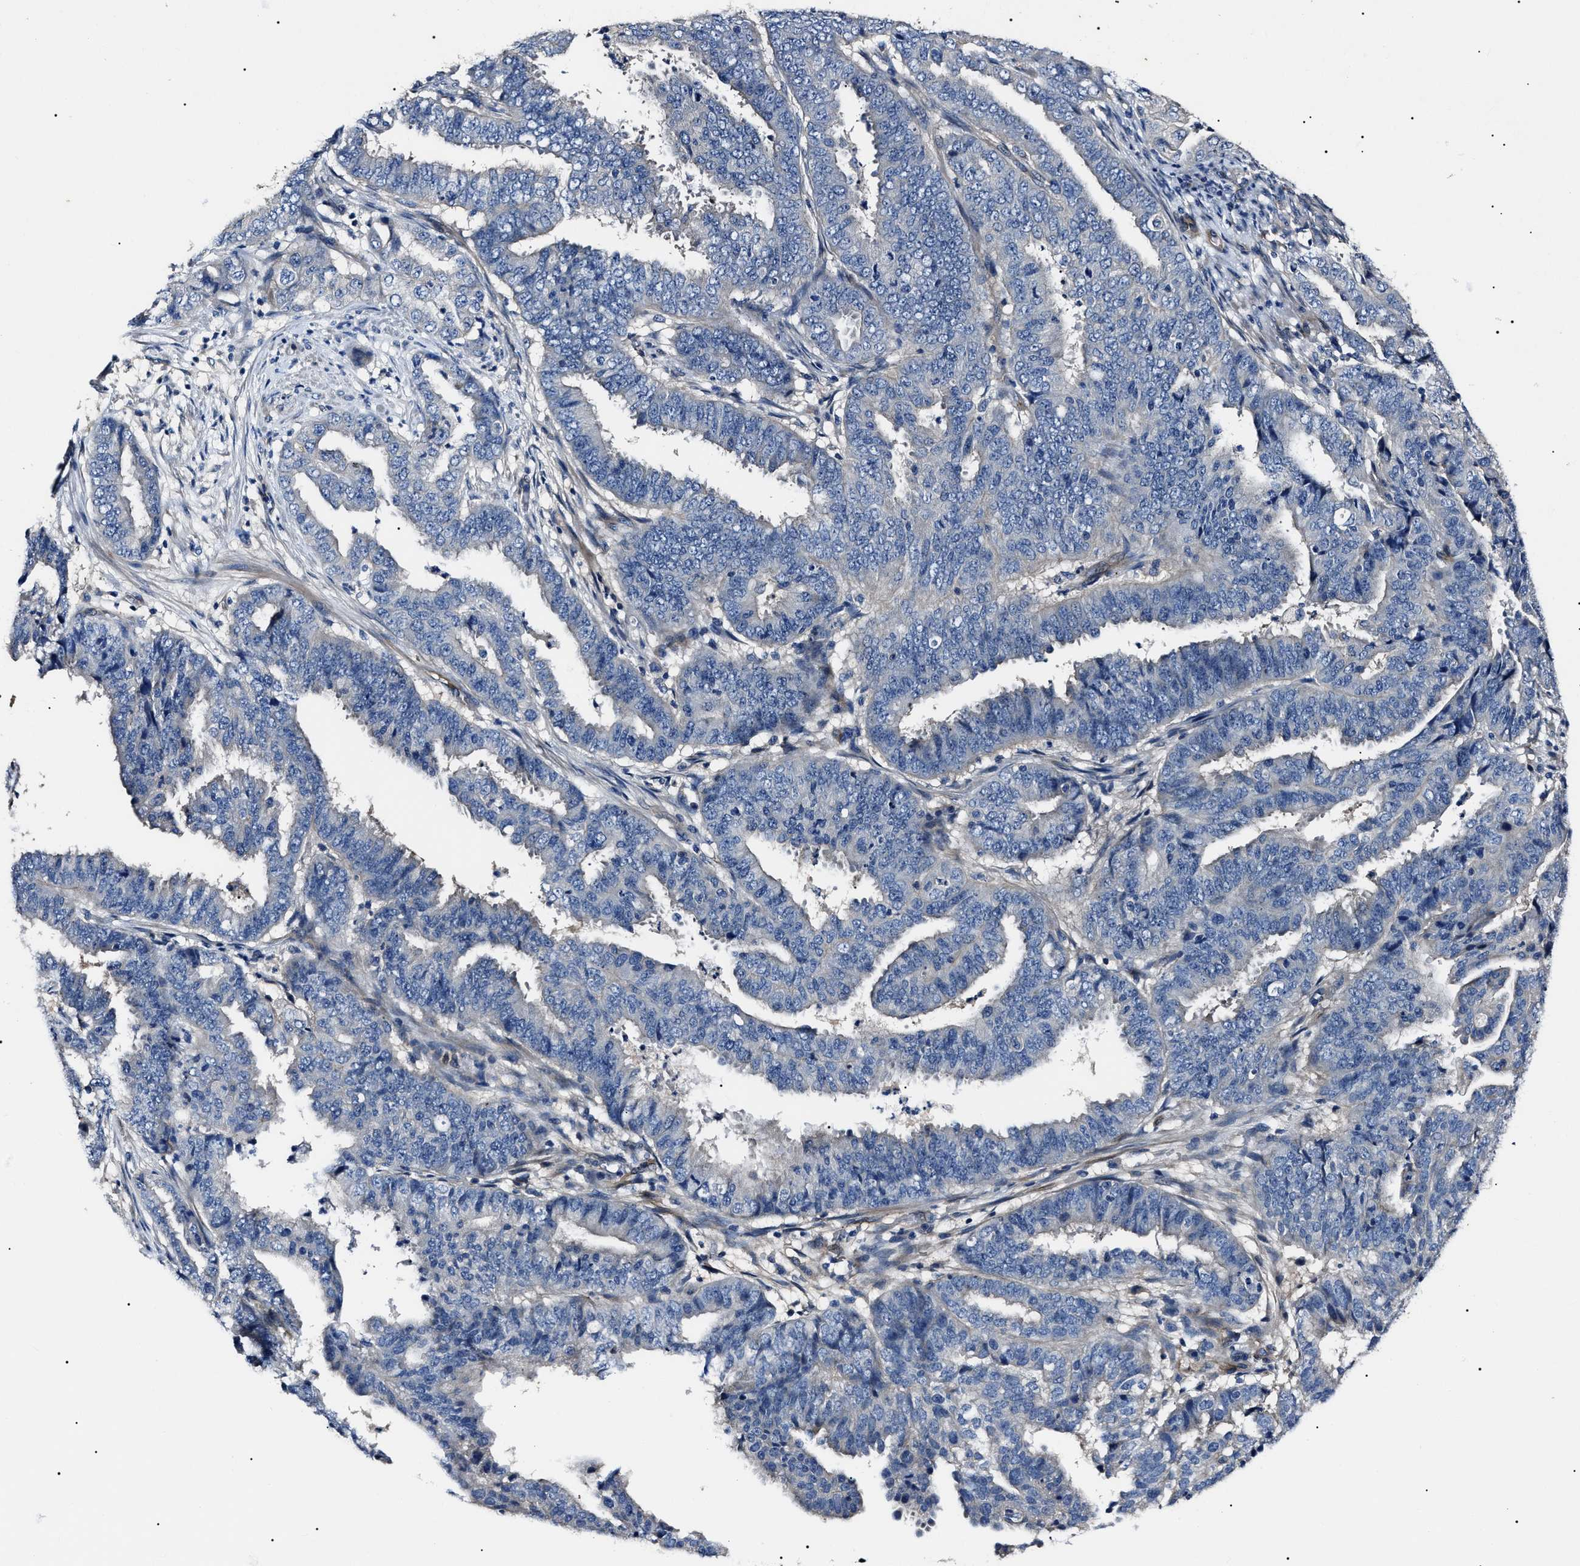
{"staining": {"intensity": "negative", "quantity": "none", "location": "none"}, "tissue": "endometrial cancer", "cell_type": "Tumor cells", "image_type": "cancer", "snomed": [{"axis": "morphology", "description": "Adenocarcinoma, NOS"}, {"axis": "topography", "description": "Endometrium"}], "caption": "IHC histopathology image of neoplastic tissue: endometrial cancer stained with DAB exhibits no significant protein staining in tumor cells.", "gene": "KLHL42", "patient": {"sex": "female", "age": 51}}